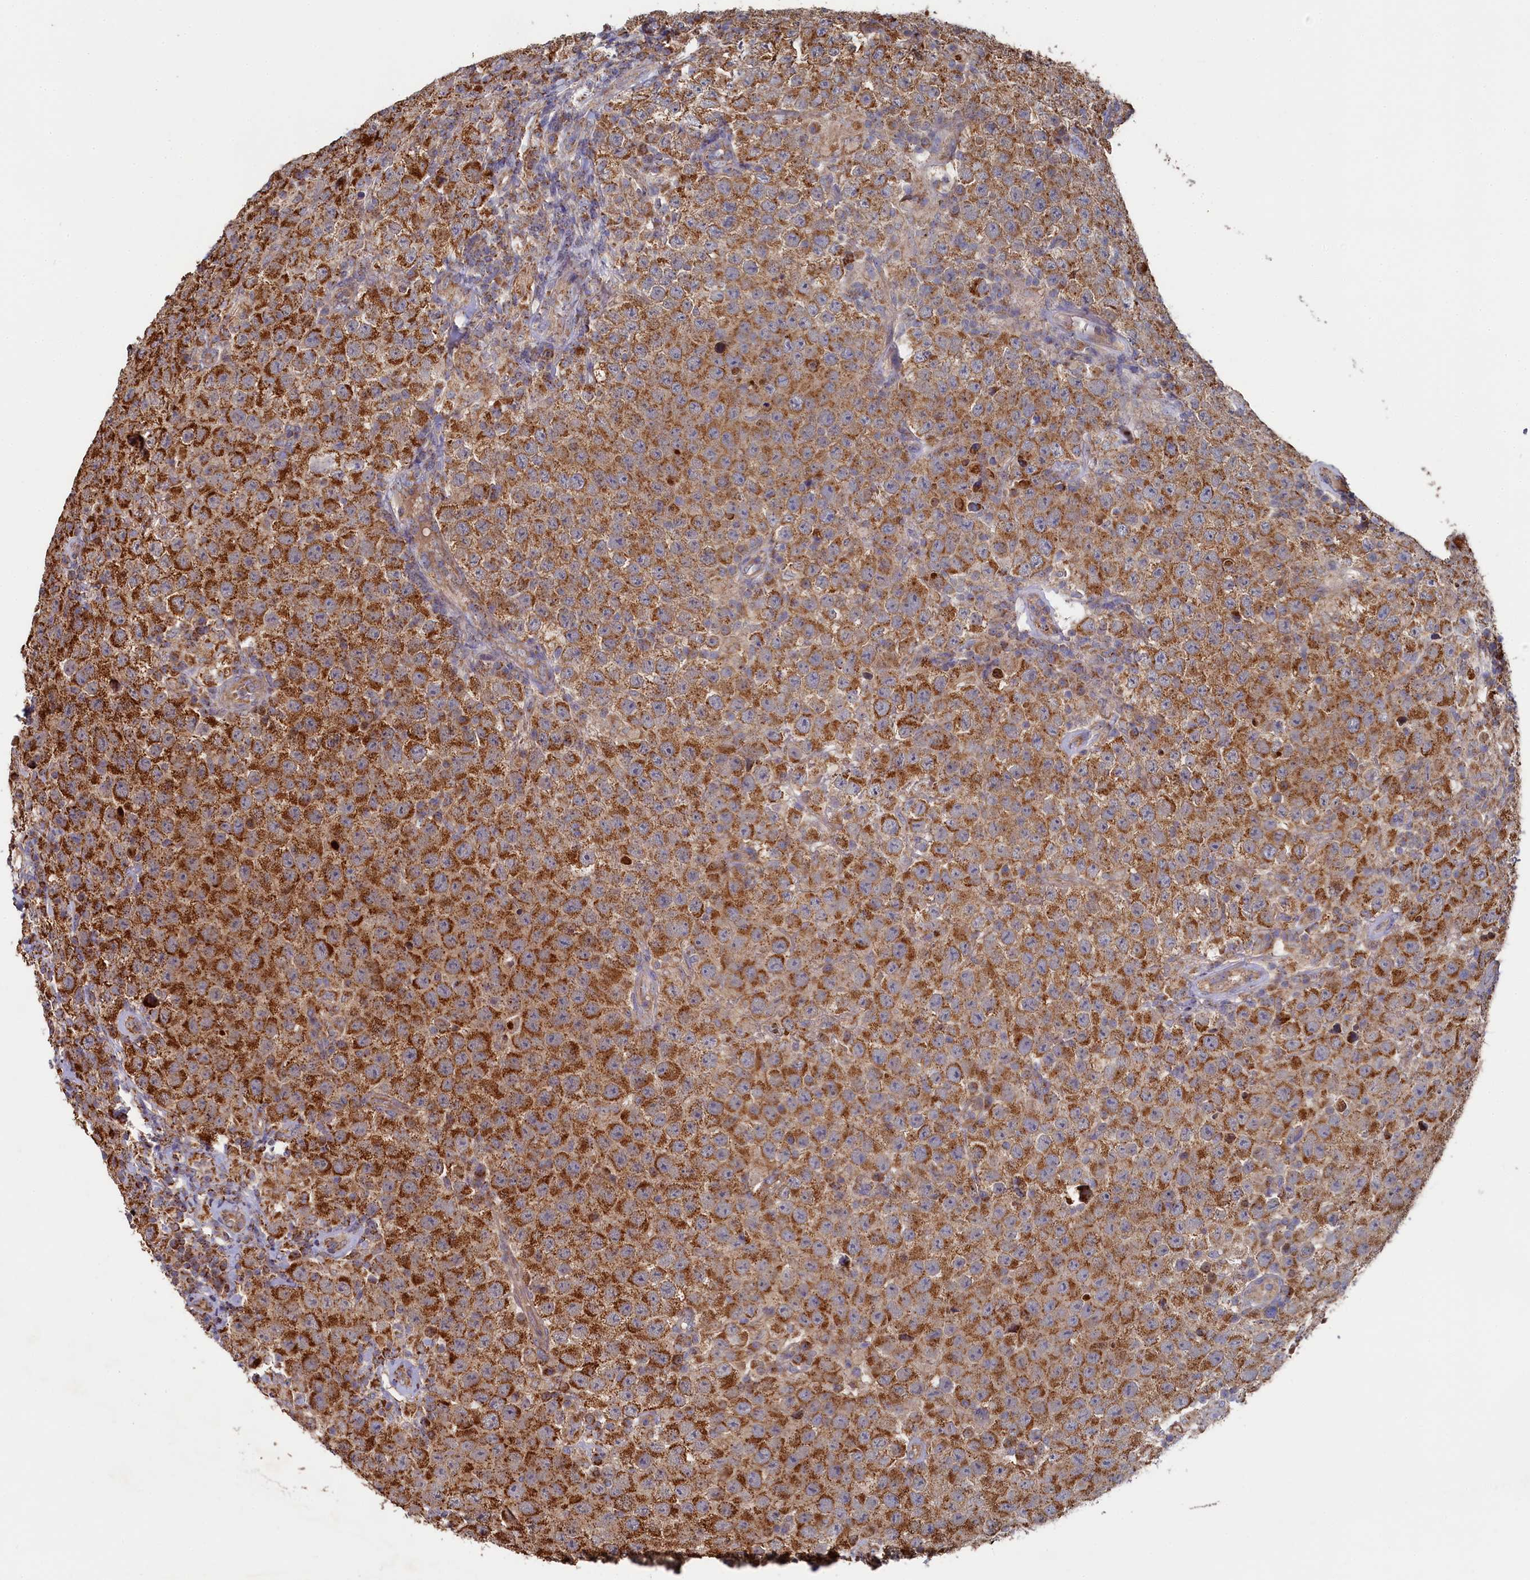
{"staining": {"intensity": "moderate", "quantity": ">75%", "location": "cytoplasmic/membranous"}, "tissue": "testis cancer", "cell_type": "Tumor cells", "image_type": "cancer", "snomed": [{"axis": "morphology", "description": "Normal tissue, NOS"}, {"axis": "morphology", "description": "Urothelial carcinoma, High grade"}, {"axis": "morphology", "description": "Seminoma, NOS"}, {"axis": "morphology", "description": "Carcinoma, Embryonal, NOS"}, {"axis": "topography", "description": "Urinary bladder"}, {"axis": "topography", "description": "Testis"}], "caption": "A medium amount of moderate cytoplasmic/membranous staining is appreciated in approximately >75% of tumor cells in testis cancer (embryonal carcinoma) tissue.", "gene": "HAUS2", "patient": {"sex": "male", "age": 41}}